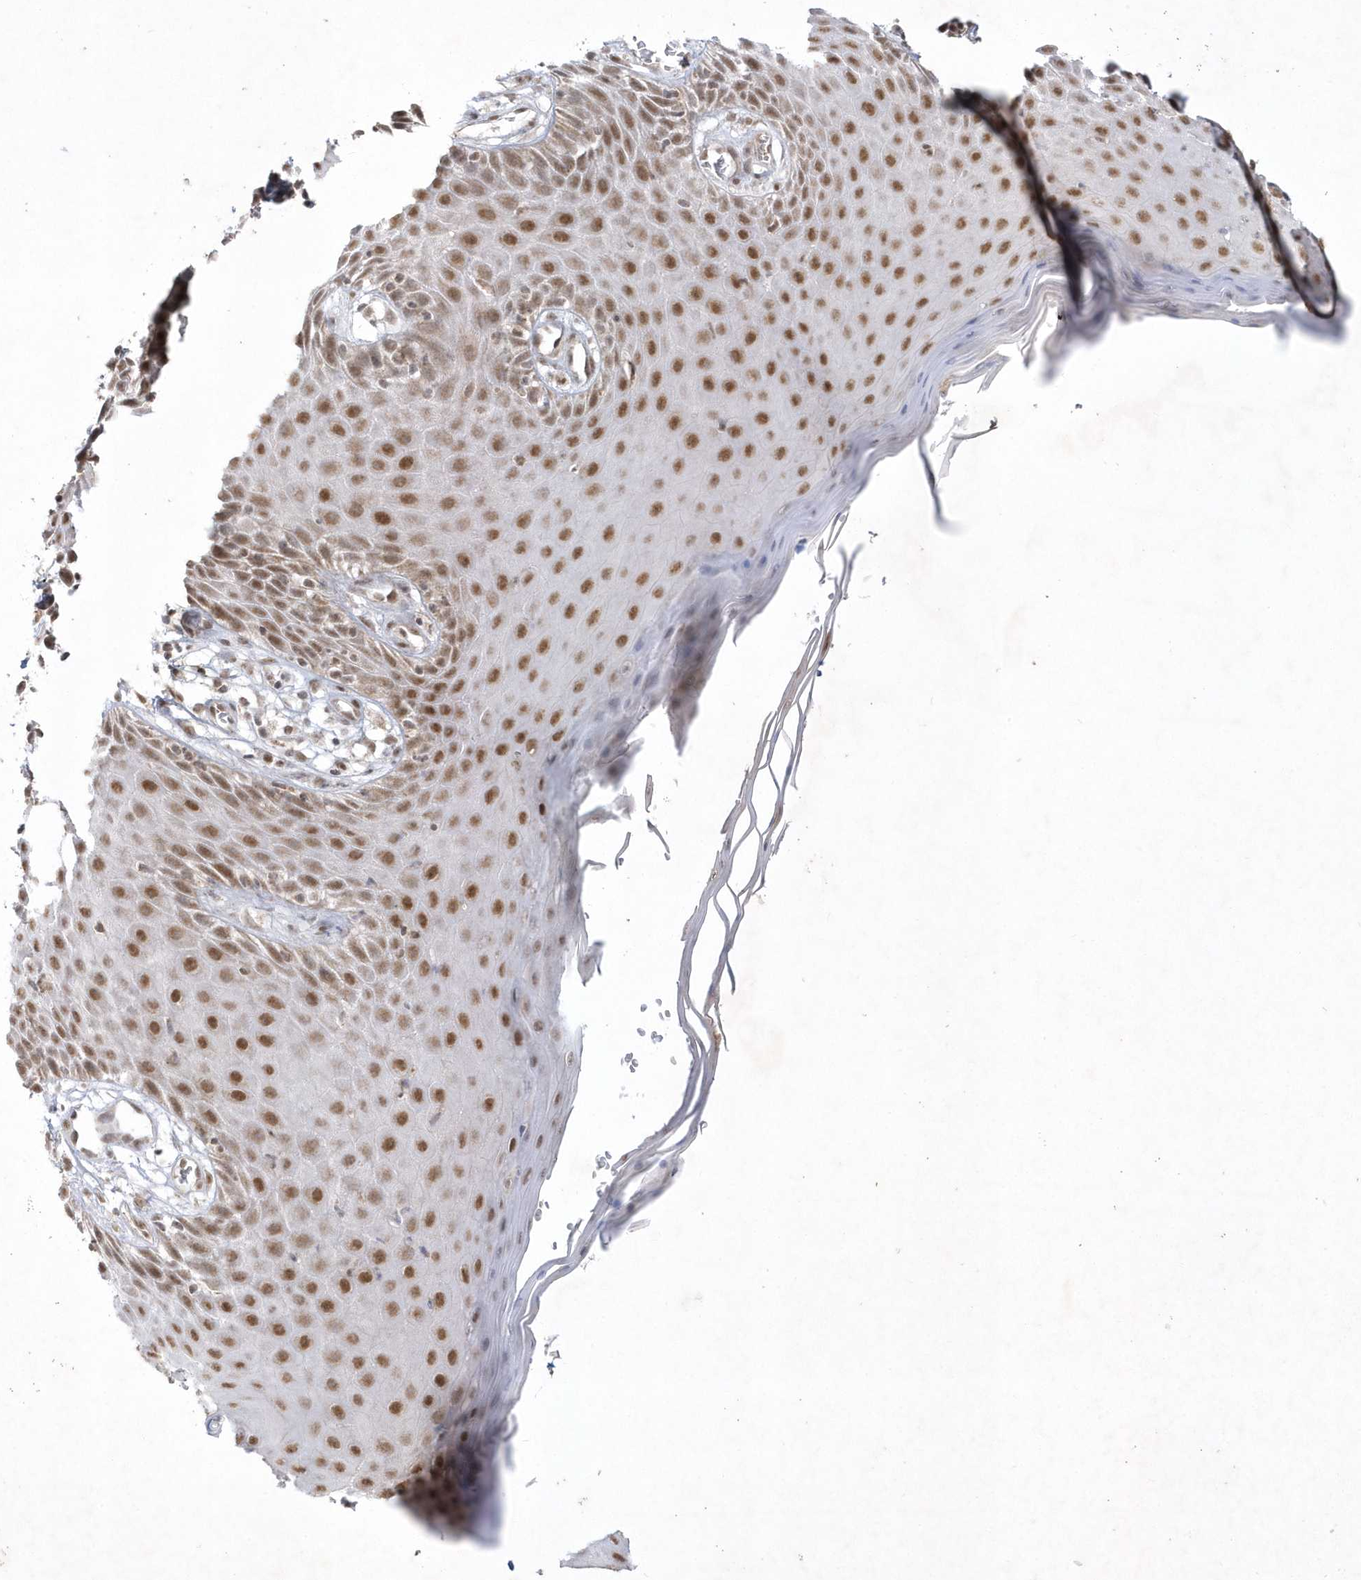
{"staining": {"intensity": "moderate", "quantity": ">75%", "location": "nuclear"}, "tissue": "skin", "cell_type": "Epidermal cells", "image_type": "normal", "snomed": [{"axis": "morphology", "description": "Normal tissue, NOS"}, {"axis": "topography", "description": "Vulva"}], "caption": "This is an image of IHC staining of unremarkable skin, which shows moderate staining in the nuclear of epidermal cells.", "gene": "CPSF3", "patient": {"sex": "female", "age": 68}}